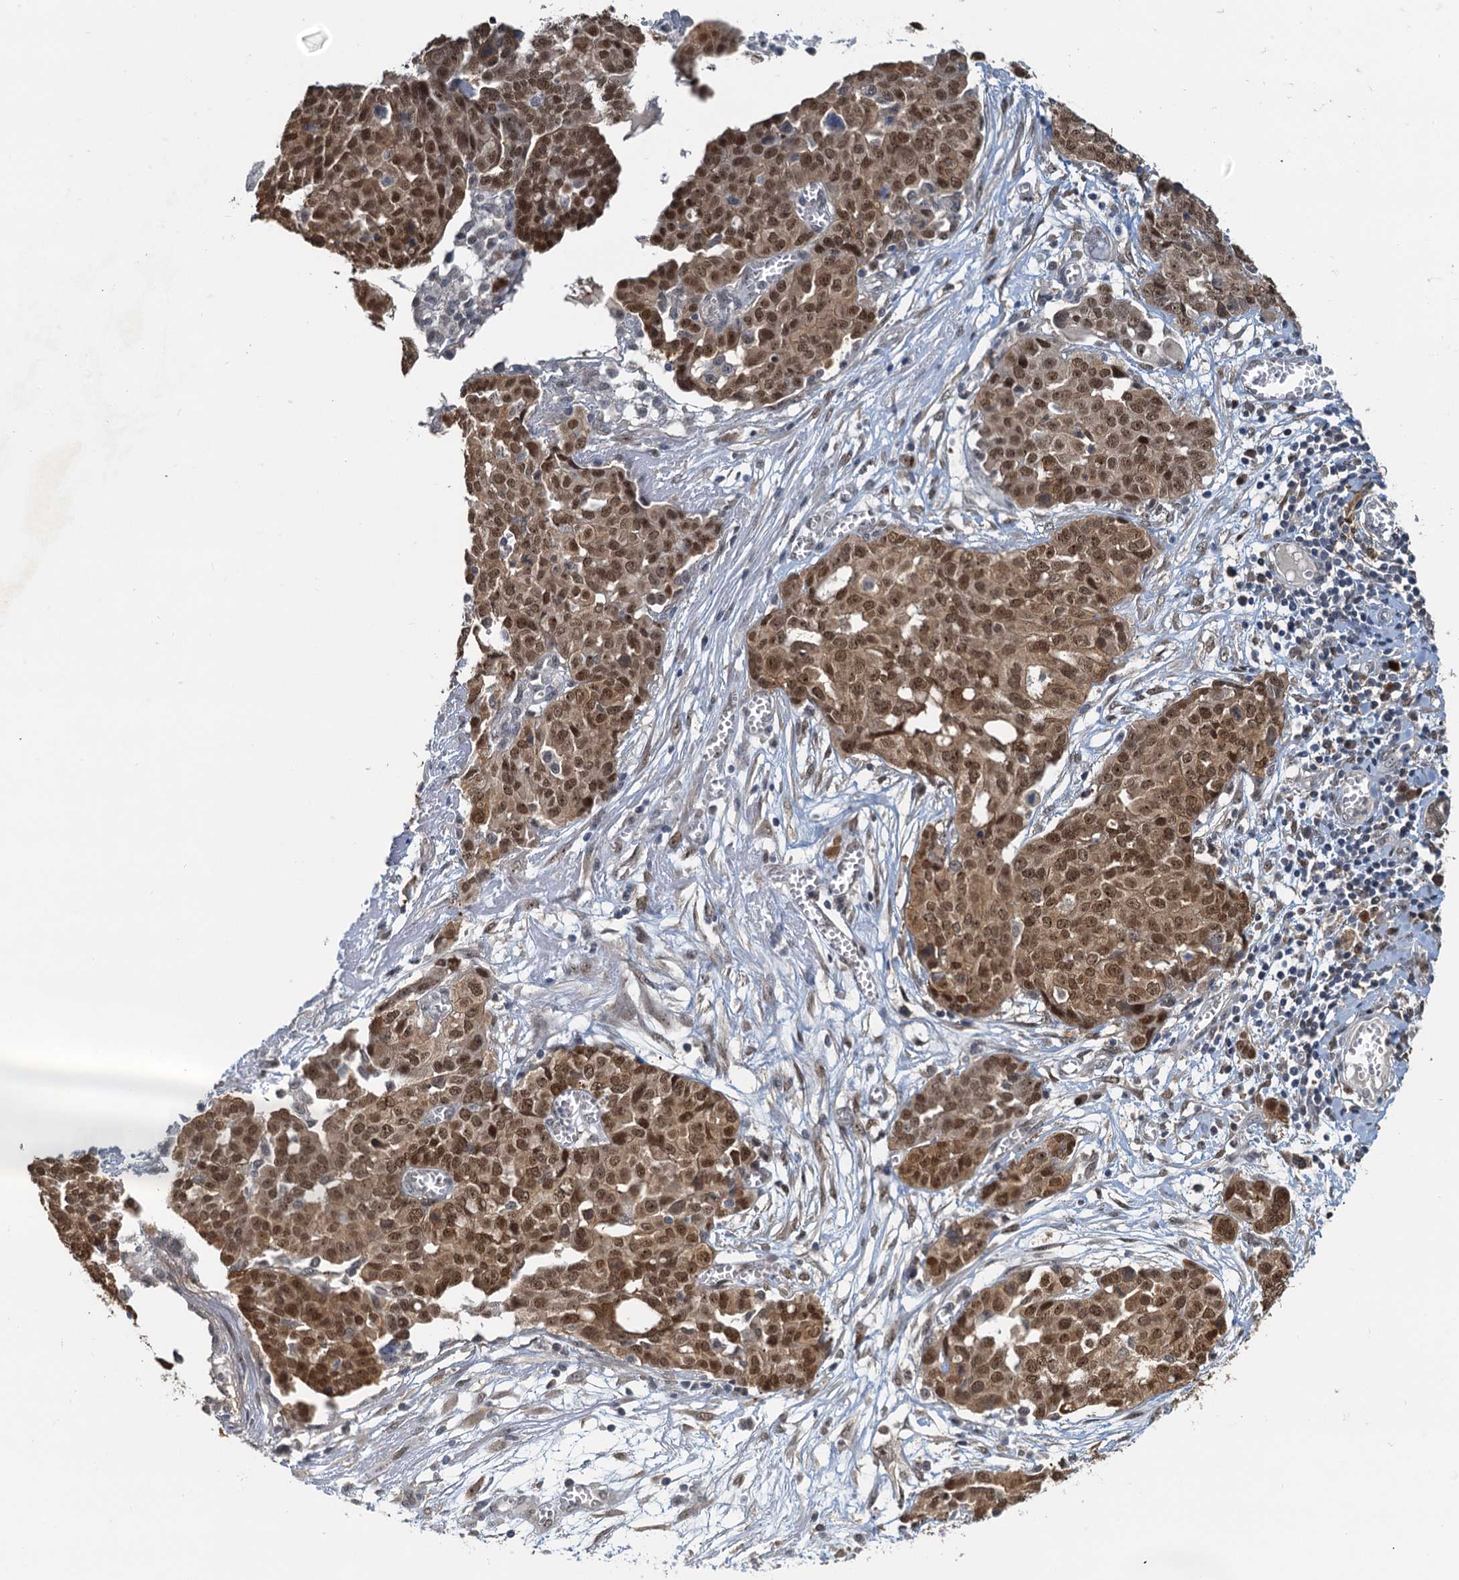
{"staining": {"intensity": "moderate", "quantity": ">75%", "location": "cytoplasmic/membranous,nuclear"}, "tissue": "ovarian cancer", "cell_type": "Tumor cells", "image_type": "cancer", "snomed": [{"axis": "morphology", "description": "Cystadenocarcinoma, serous, NOS"}, {"axis": "topography", "description": "Soft tissue"}, {"axis": "topography", "description": "Ovary"}], "caption": "Immunohistochemistry (IHC) histopathology image of ovarian cancer (serous cystadenocarcinoma) stained for a protein (brown), which reveals medium levels of moderate cytoplasmic/membranous and nuclear positivity in approximately >75% of tumor cells.", "gene": "SPINDOC", "patient": {"sex": "female", "age": 57}}